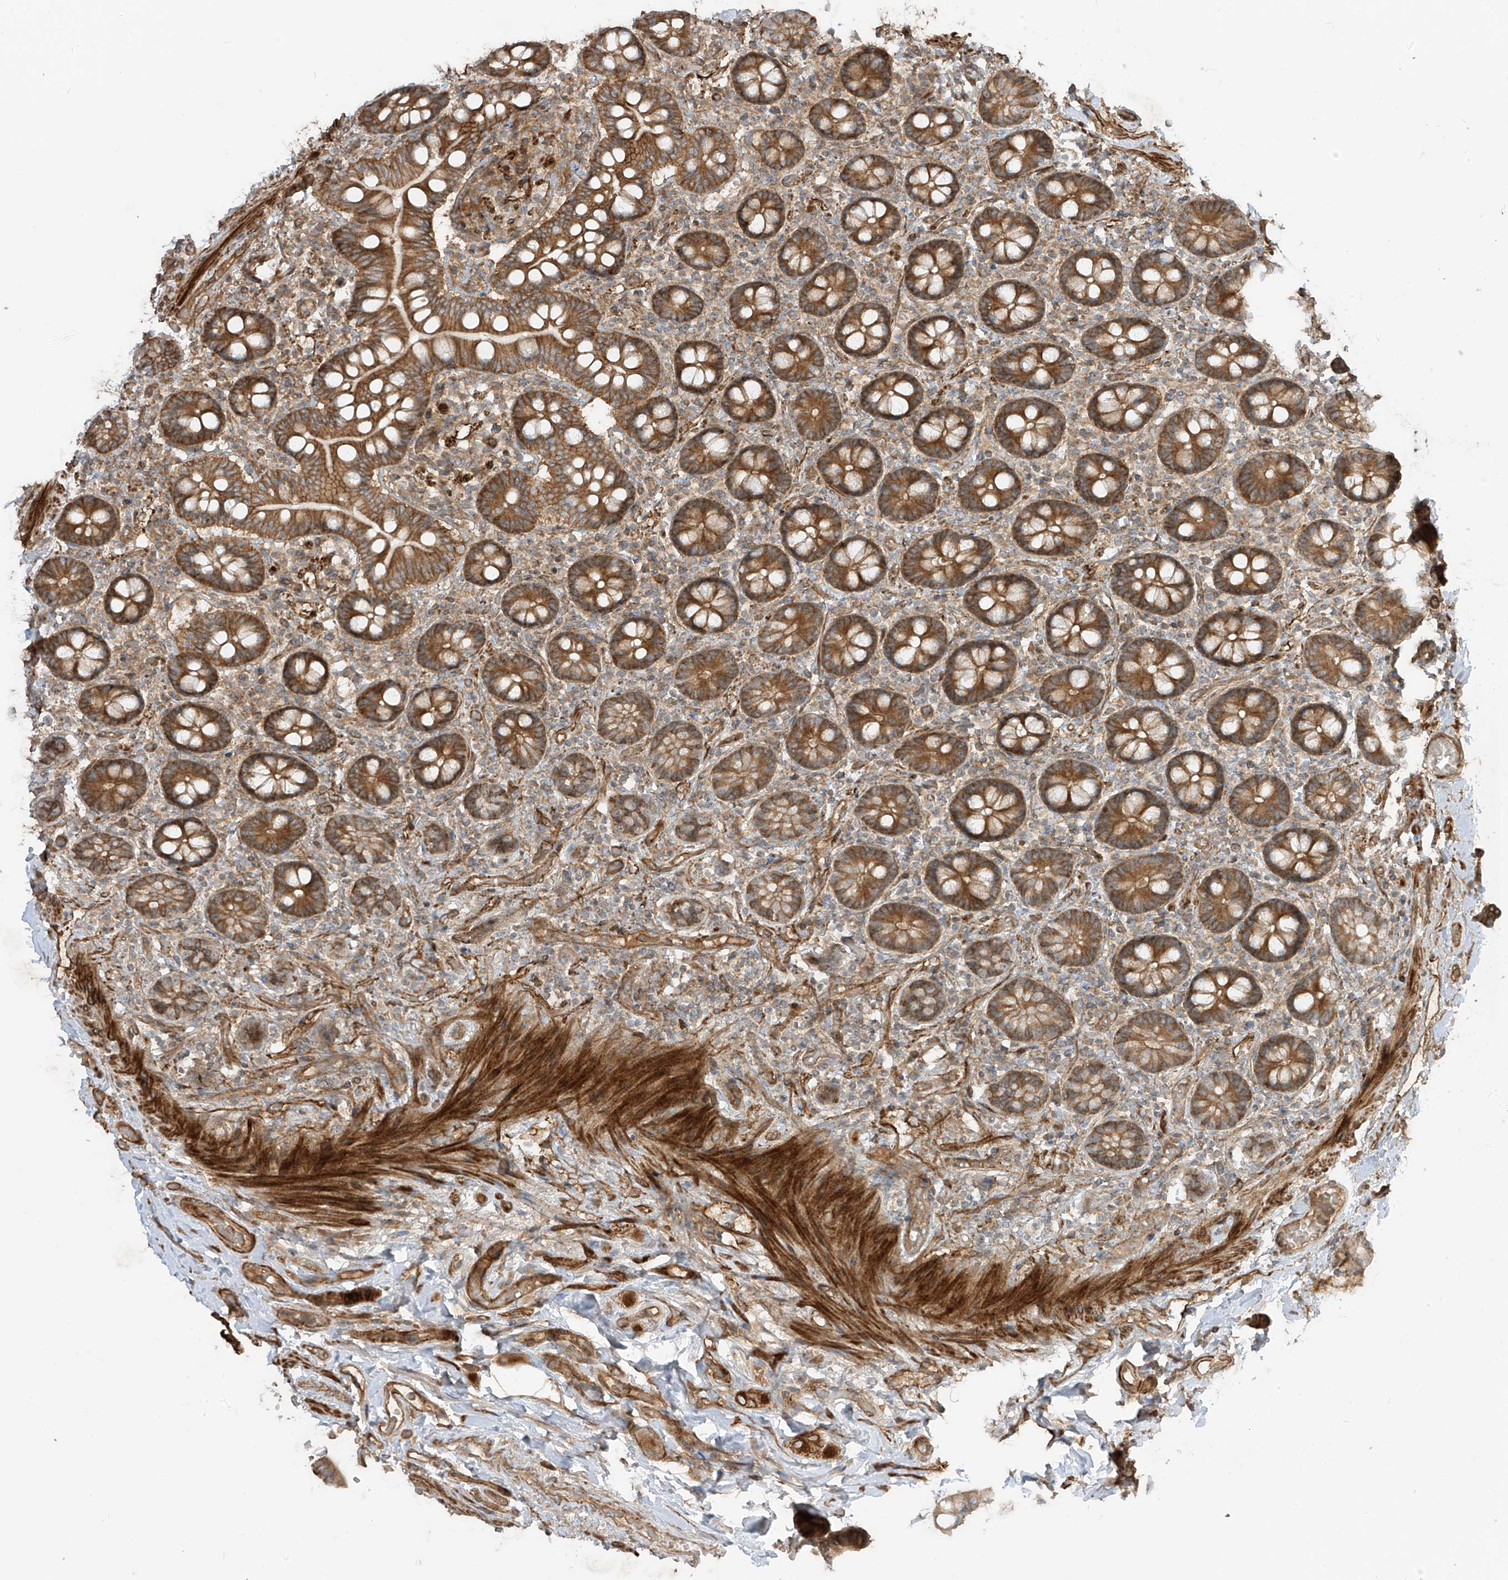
{"staining": {"intensity": "moderate", "quantity": ">75%", "location": "cytoplasmic/membranous"}, "tissue": "small intestine", "cell_type": "Glandular cells", "image_type": "normal", "snomed": [{"axis": "morphology", "description": "Normal tissue, NOS"}, {"axis": "topography", "description": "Small intestine"}], "caption": "High-power microscopy captured an IHC image of unremarkable small intestine, revealing moderate cytoplasmic/membranous positivity in approximately >75% of glandular cells. Nuclei are stained in blue.", "gene": "ENTR1", "patient": {"sex": "female", "age": 64}}